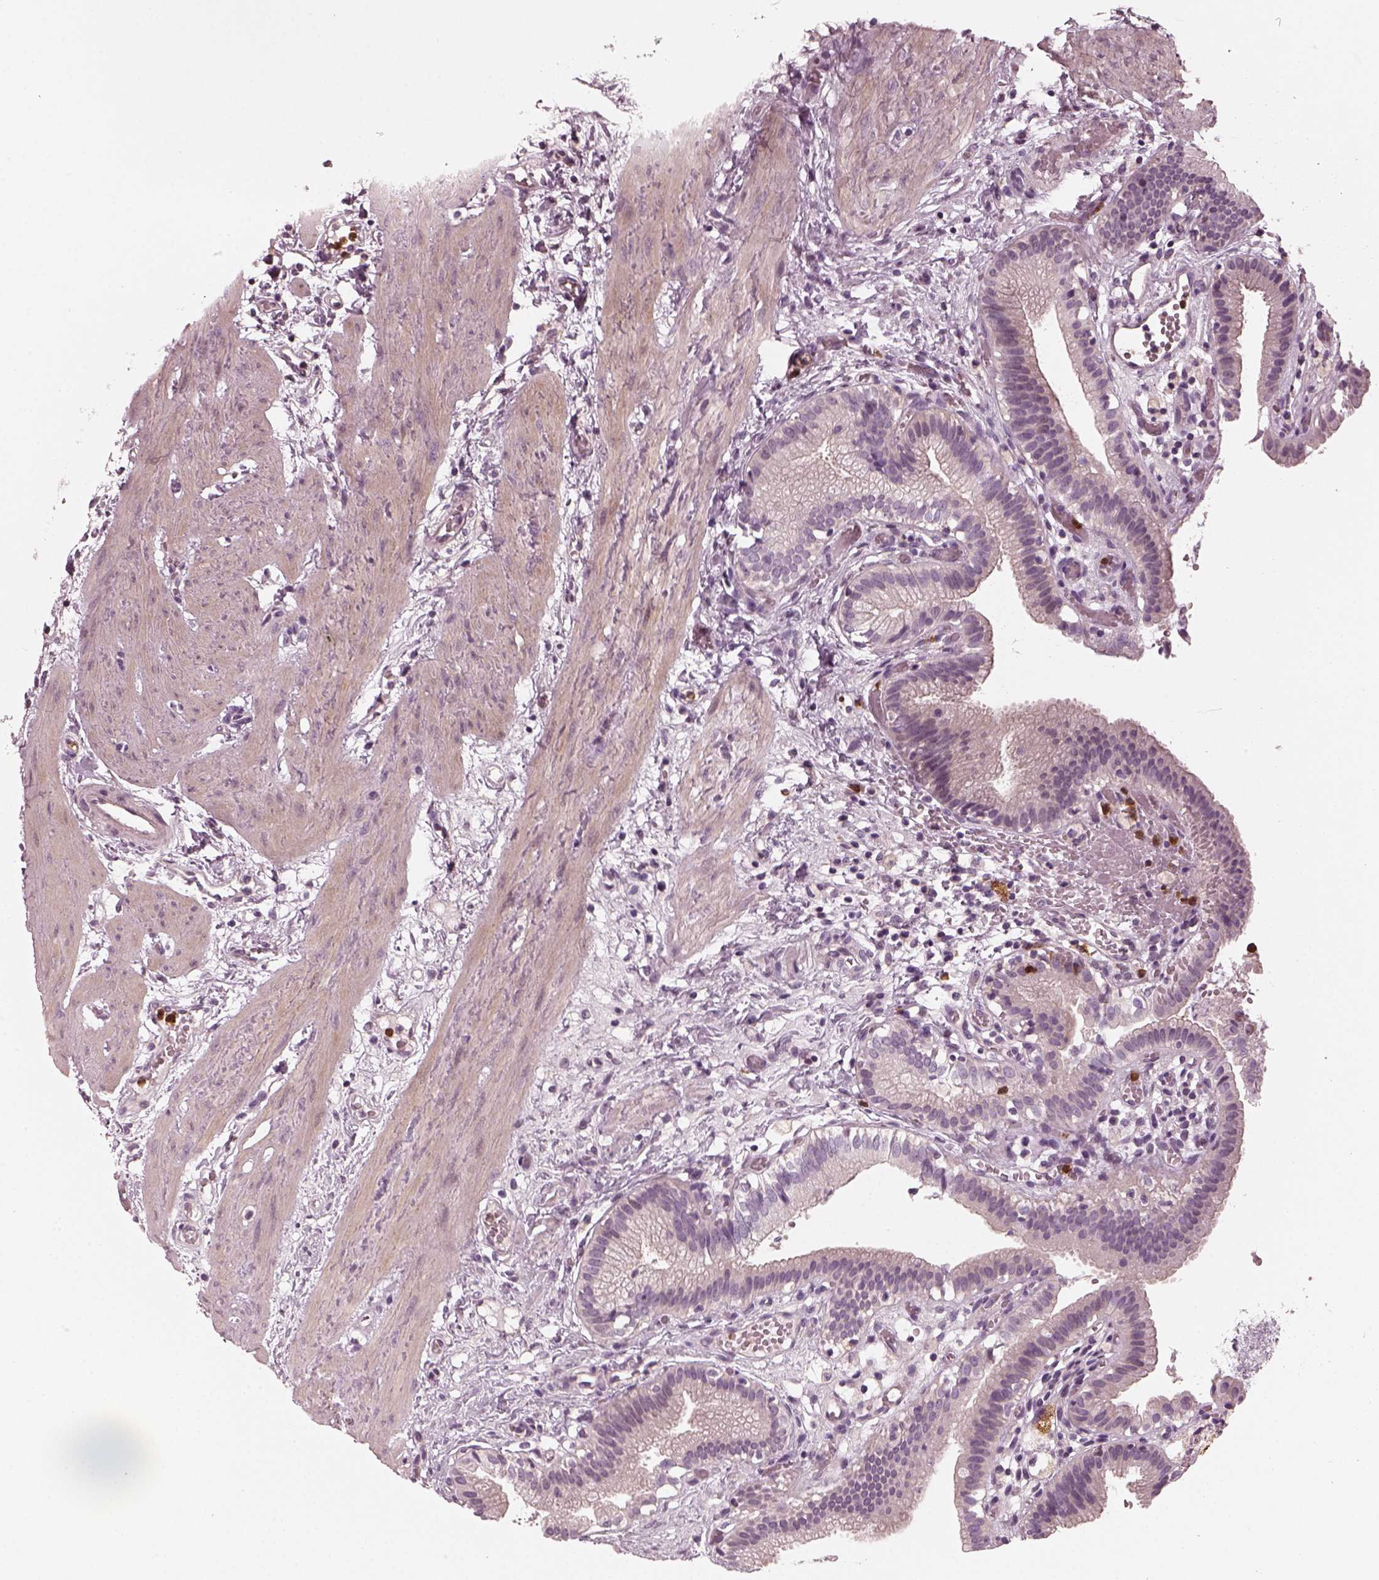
{"staining": {"intensity": "negative", "quantity": "none", "location": "none"}, "tissue": "gallbladder", "cell_type": "Glandular cells", "image_type": "normal", "snomed": [{"axis": "morphology", "description": "Normal tissue, NOS"}, {"axis": "topography", "description": "Gallbladder"}], "caption": "Immunohistochemistry histopathology image of normal gallbladder: gallbladder stained with DAB shows no significant protein positivity in glandular cells.", "gene": "CHIT1", "patient": {"sex": "female", "age": 24}}